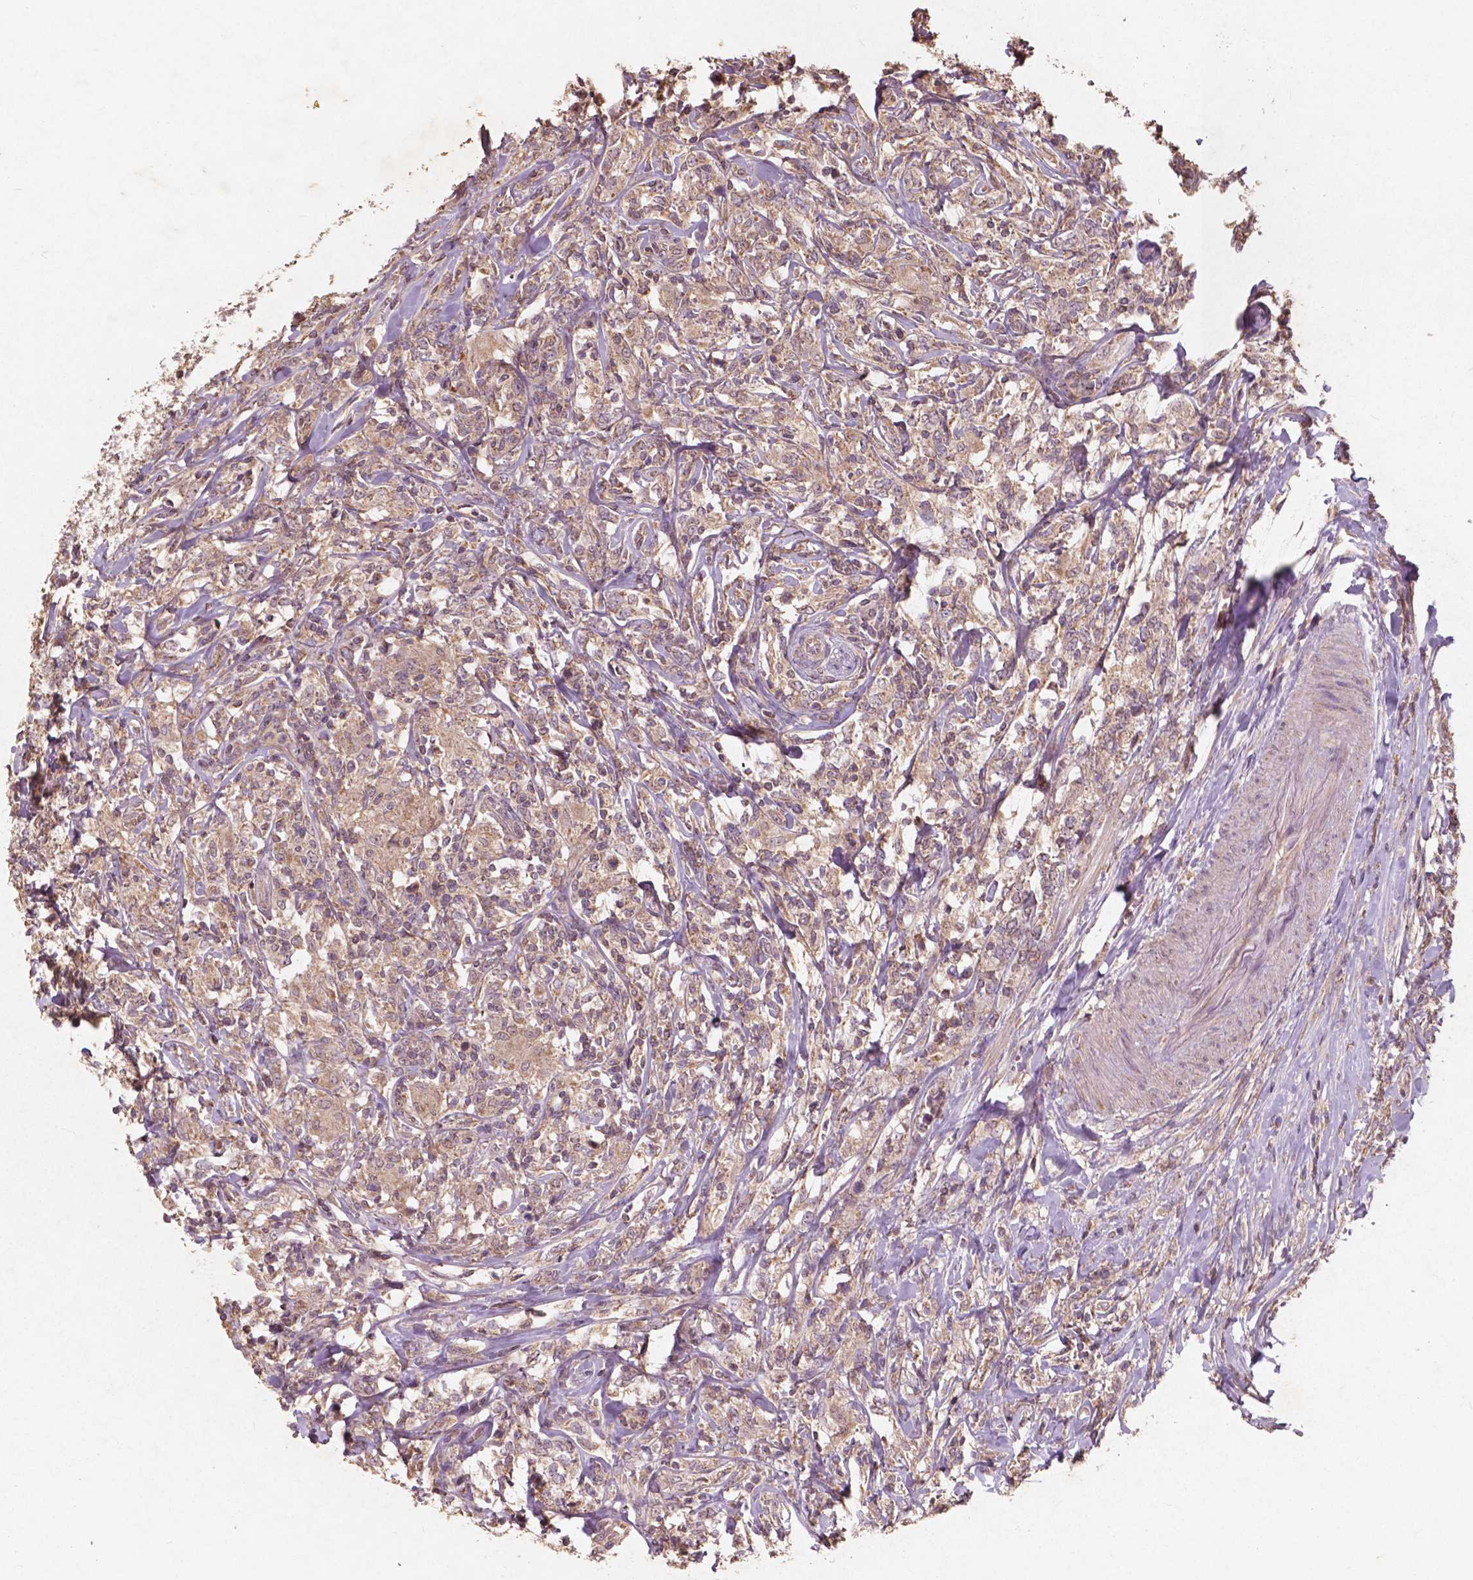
{"staining": {"intensity": "weak", "quantity": ">75%", "location": "cytoplasmic/membranous"}, "tissue": "lymphoma", "cell_type": "Tumor cells", "image_type": "cancer", "snomed": [{"axis": "morphology", "description": "Malignant lymphoma, non-Hodgkin's type, High grade"}, {"axis": "topography", "description": "Lymph node"}], "caption": "Protein staining of malignant lymphoma, non-Hodgkin's type (high-grade) tissue shows weak cytoplasmic/membranous expression in about >75% of tumor cells.", "gene": "ST6GALNAC5", "patient": {"sex": "female", "age": 84}}